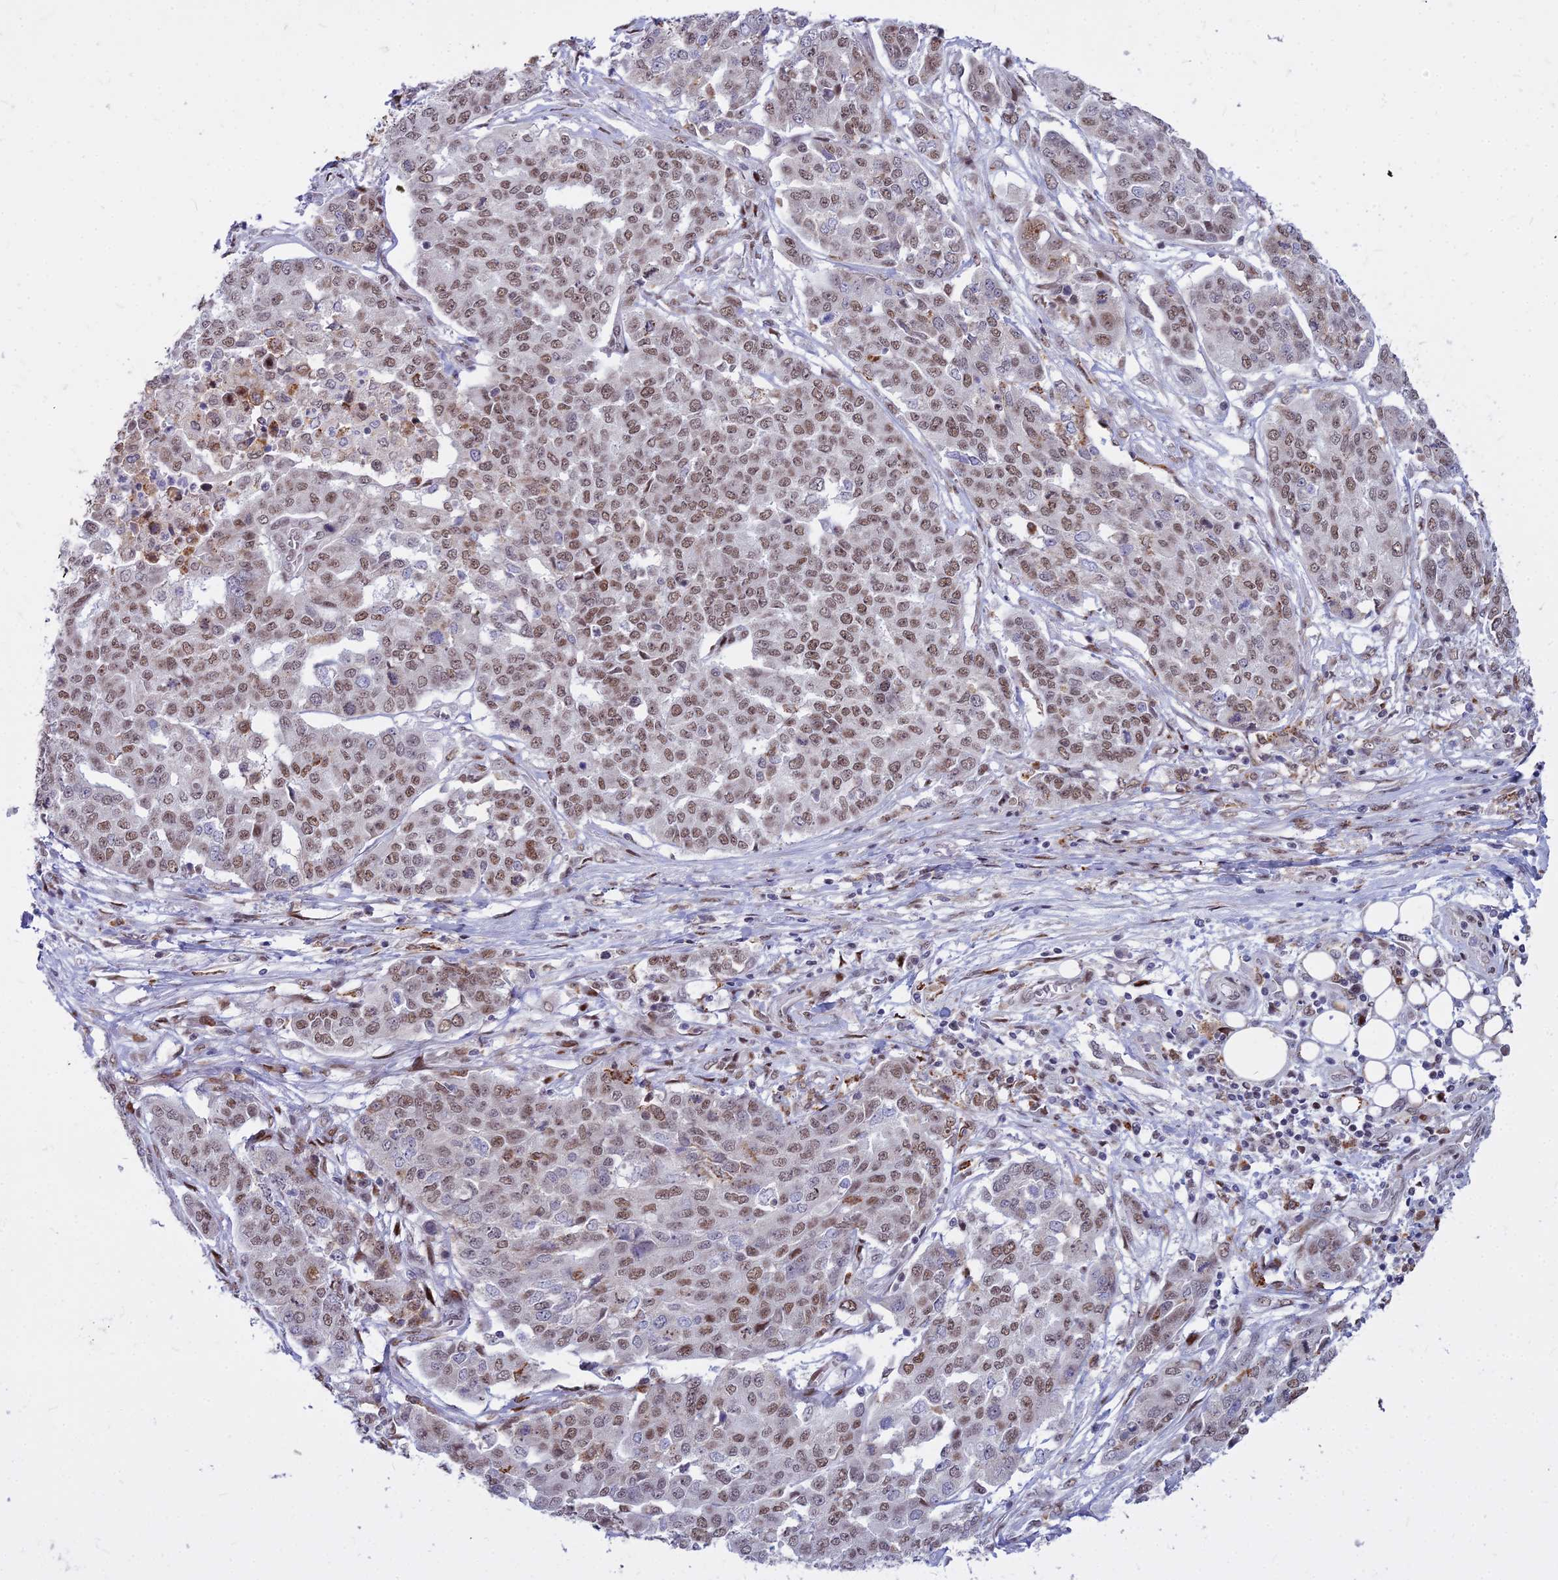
{"staining": {"intensity": "moderate", "quantity": ">75%", "location": "nuclear"}, "tissue": "ovarian cancer", "cell_type": "Tumor cells", "image_type": "cancer", "snomed": [{"axis": "morphology", "description": "Cystadenocarcinoma, serous, NOS"}, {"axis": "topography", "description": "Soft tissue"}, {"axis": "topography", "description": "Ovary"}], "caption": "Protein expression analysis of human ovarian serous cystadenocarcinoma reveals moderate nuclear staining in about >75% of tumor cells. Nuclei are stained in blue.", "gene": "ALG10", "patient": {"sex": "female", "age": 57}}